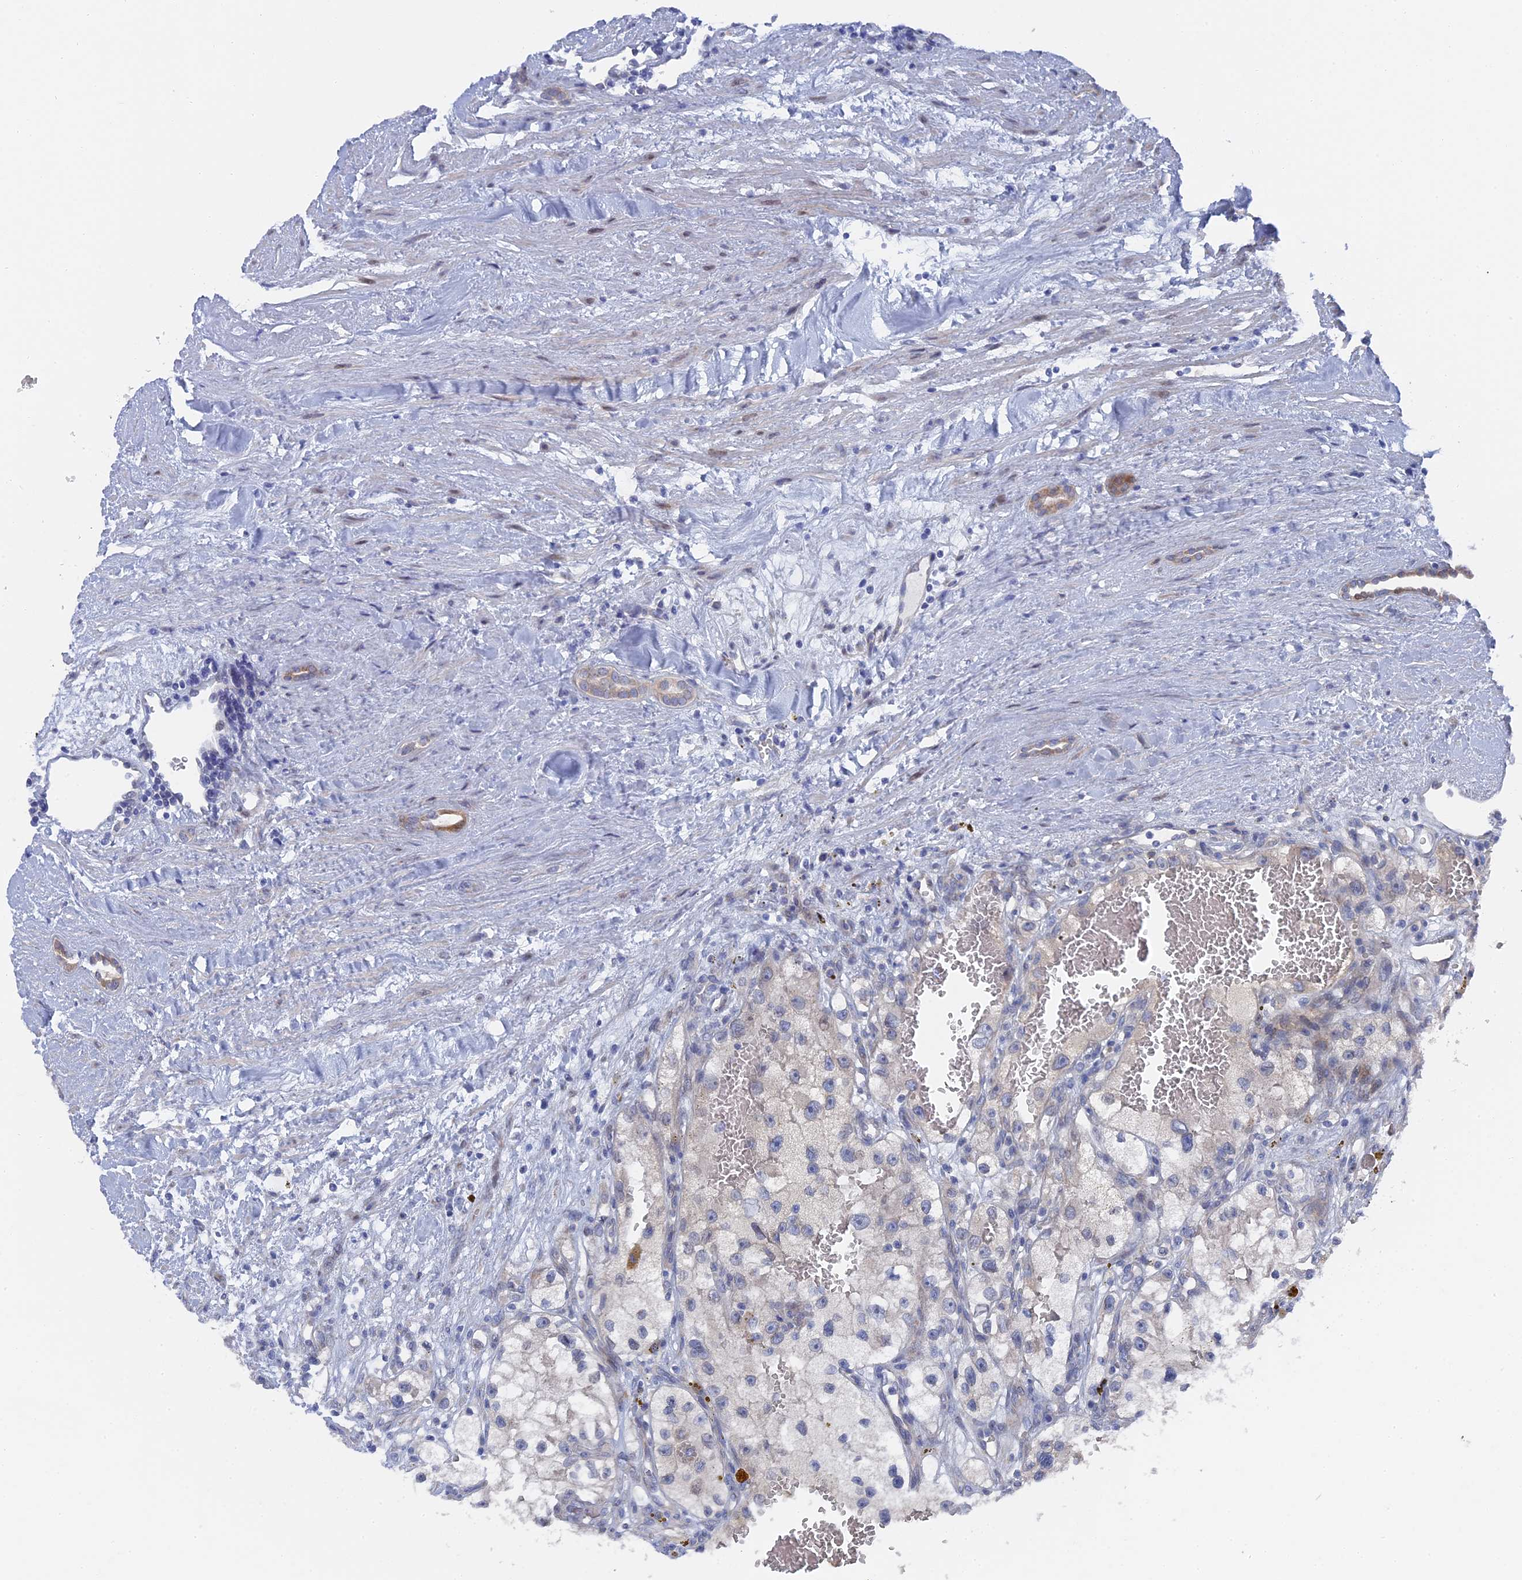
{"staining": {"intensity": "negative", "quantity": "none", "location": "none"}, "tissue": "renal cancer", "cell_type": "Tumor cells", "image_type": "cancer", "snomed": [{"axis": "morphology", "description": "Adenocarcinoma, NOS"}, {"axis": "topography", "description": "Kidney"}], "caption": "Tumor cells are negative for protein expression in human renal adenocarcinoma.", "gene": "TMEM161A", "patient": {"sex": "female", "age": 57}}